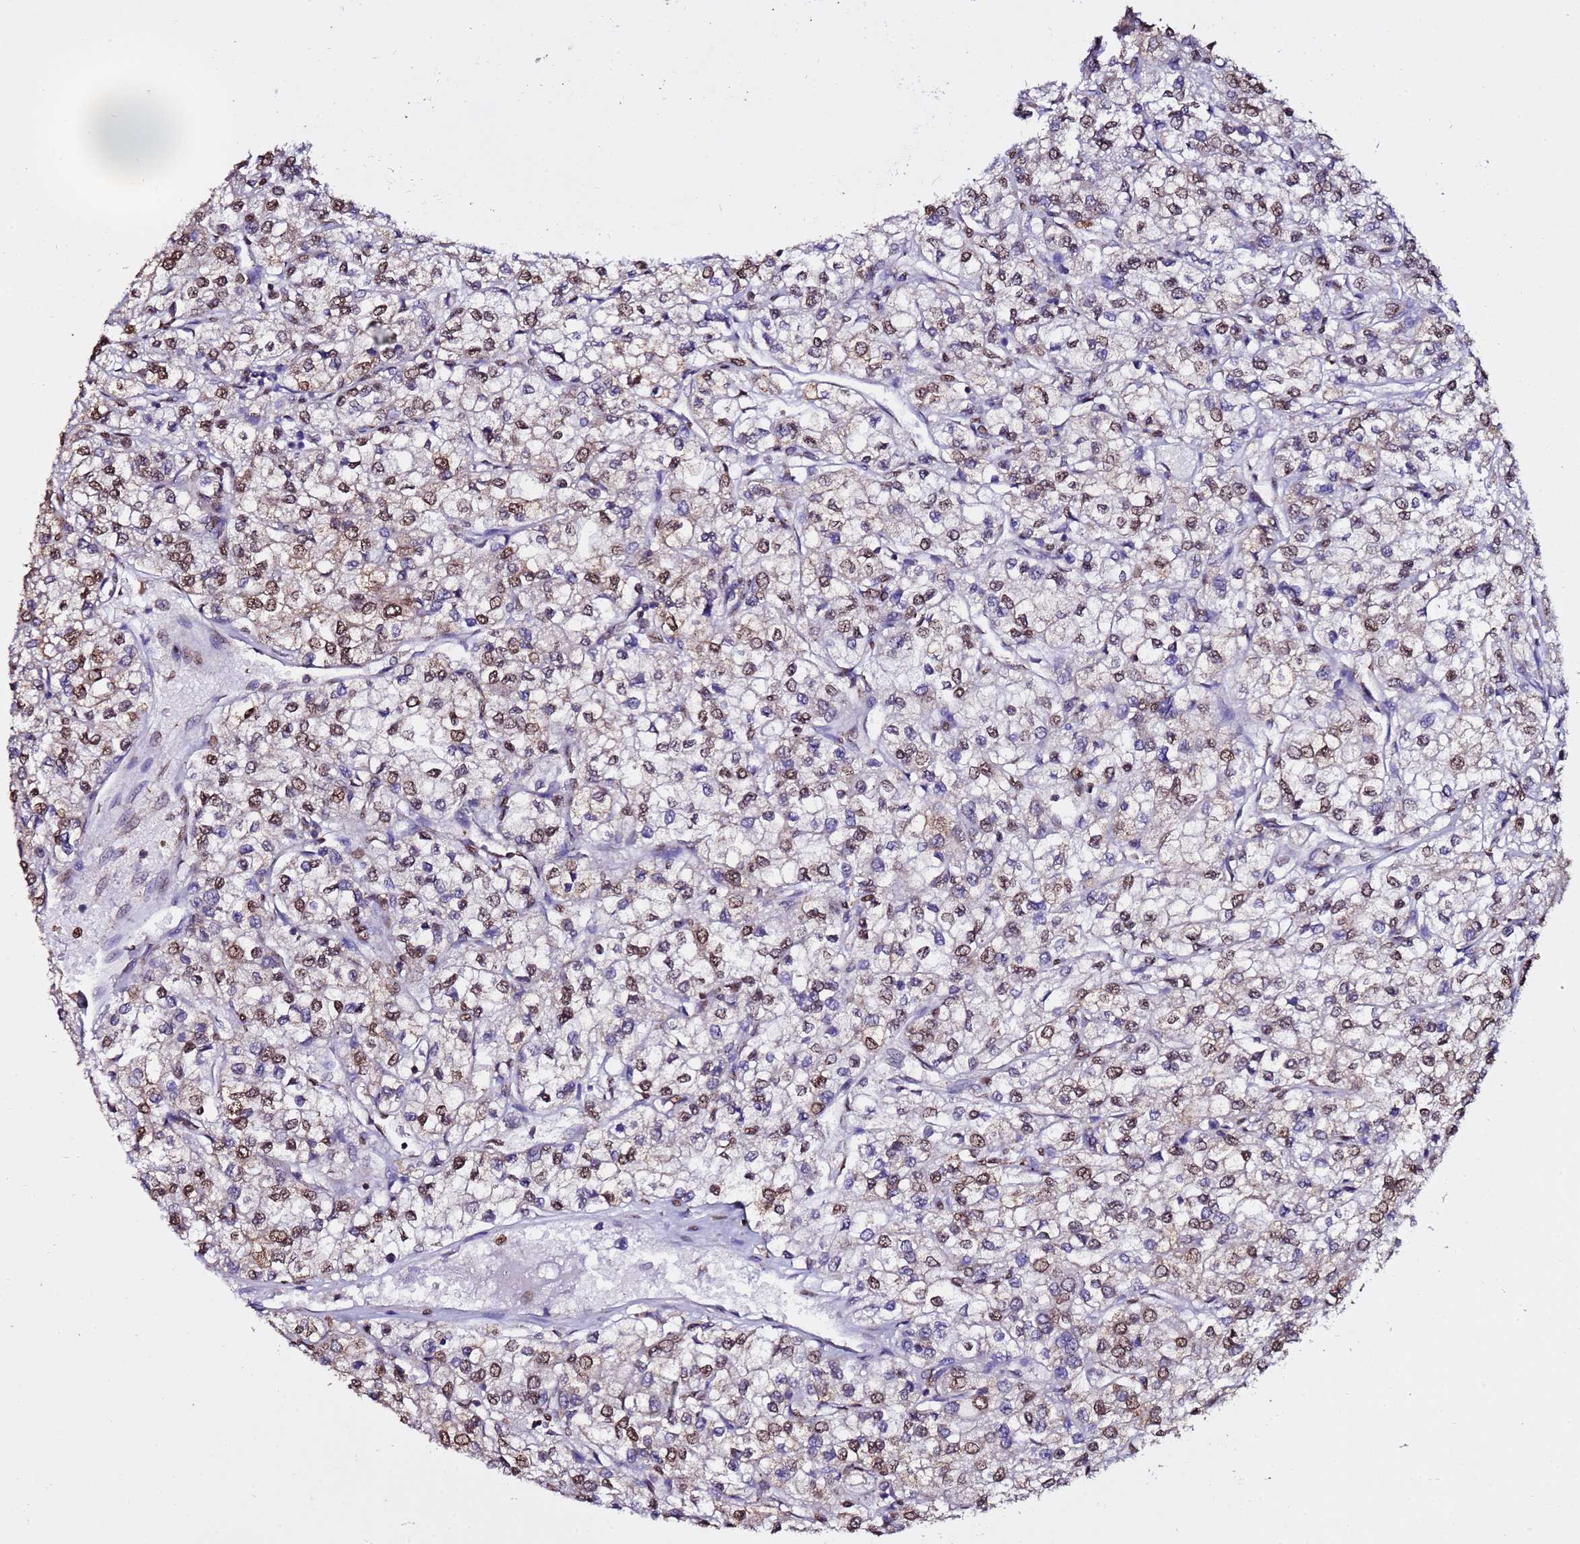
{"staining": {"intensity": "moderate", "quantity": "25%-75%", "location": "nuclear"}, "tissue": "renal cancer", "cell_type": "Tumor cells", "image_type": "cancer", "snomed": [{"axis": "morphology", "description": "Adenocarcinoma, NOS"}, {"axis": "topography", "description": "Kidney"}], "caption": "Immunohistochemistry (IHC) micrograph of adenocarcinoma (renal) stained for a protein (brown), which displays medium levels of moderate nuclear expression in about 25%-75% of tumor cells.", "gene": "TRIP6", "patient": {"sex": "male", "age": 80}}